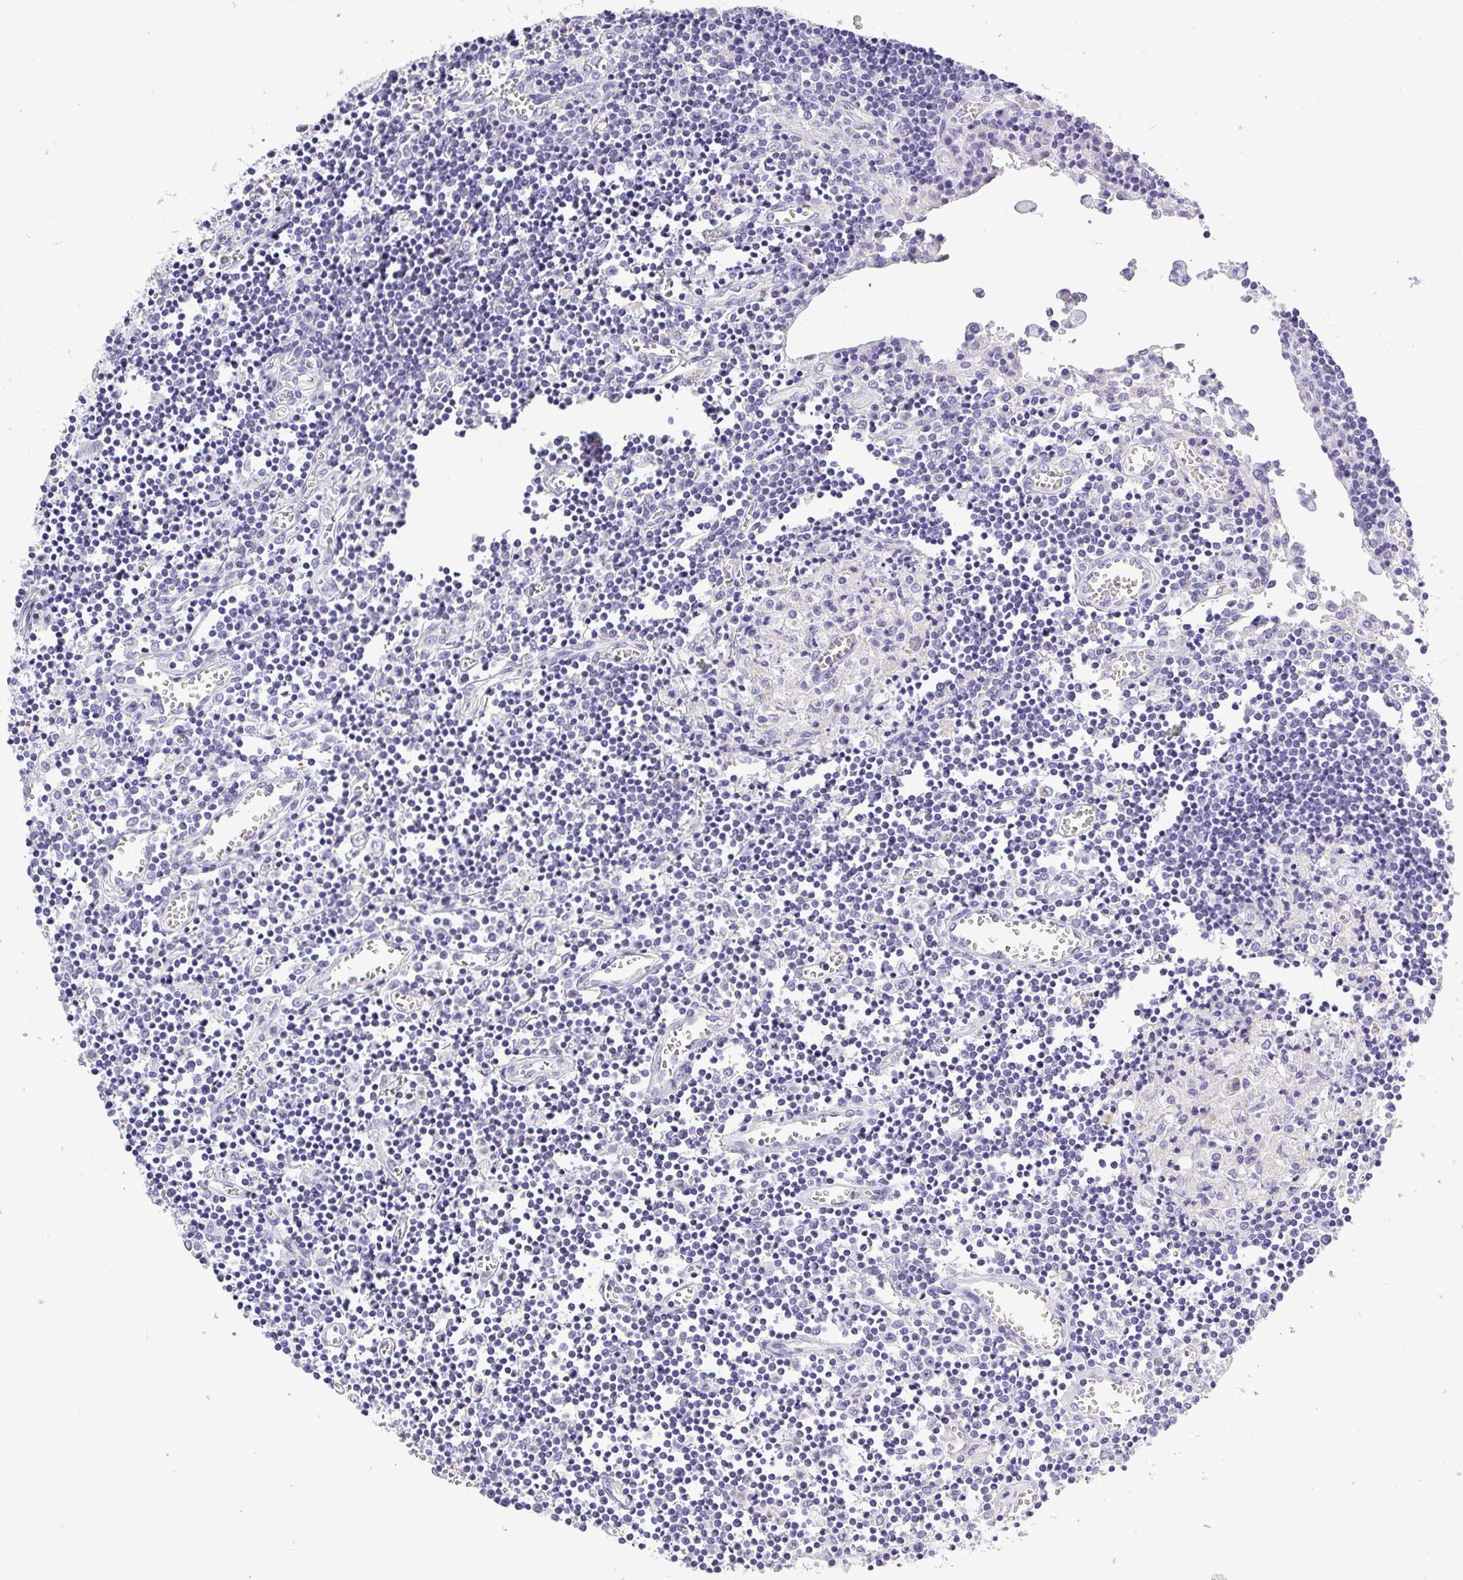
{"staining": {"intensity": "negative", "quantity": "none", "location": "none"}, "tissue": "lymph node", "cell_type": "Germinal center cells", "image_type": "normal", "snomed": [{"axis": "morphology", "description": "Normal tissue, NOS"}, {"axis": "topography", "description": "Lymph node"}], "caption": "A high-resolution photomicrograph shows immunohistochemistry staining of benign lymph node, which displays no significant expression in germinal center cells.", "gene": "PLPPR3", "patient": {"sex": "male", "age": 66}}